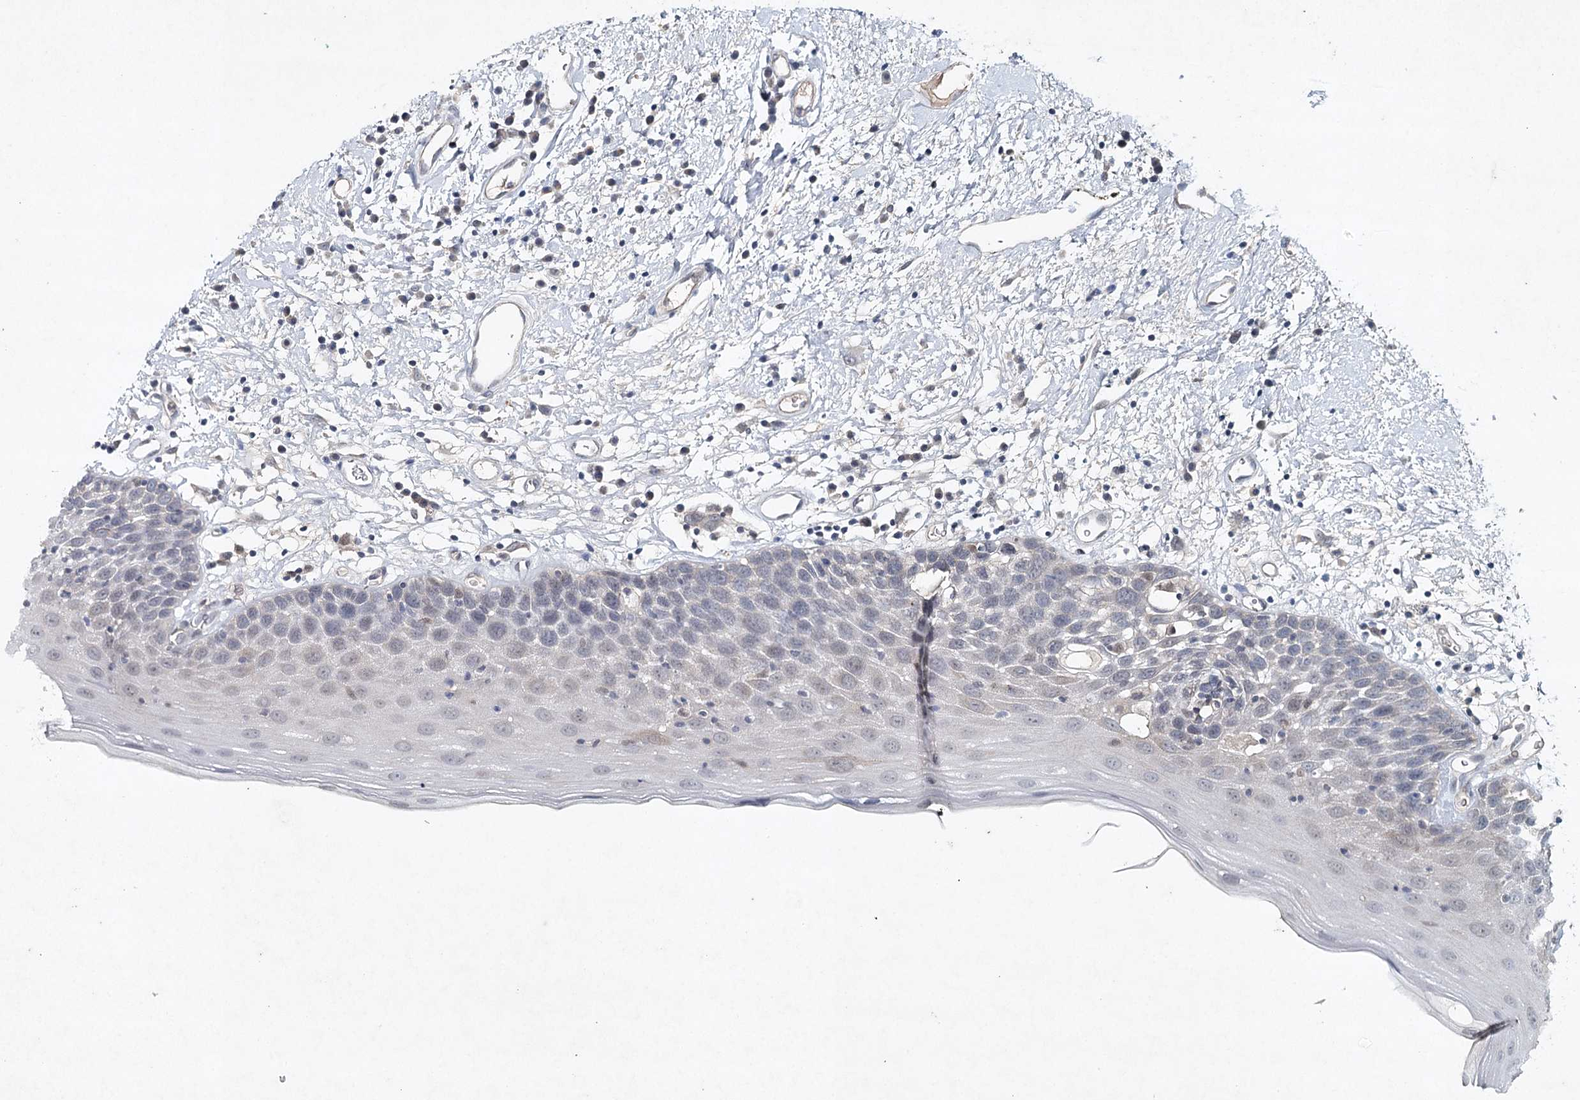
{"staining": {"intensity": "weak", "quantity": "<25%", "location": "cytoplasmic/membranous"}, "tissue": "oral mucosa", "cell_type": "Squamous epithelial cells", "image_type": "normal", "snomed": [{"axis": "morphology", "description": "Normal tissue, NOS"}, {"axis": "topography", "description": "Oral tissue"}], "caption": "Photomicrograph shows no significant protein staining in squamous epithelial cells of benign oral mucosa.", "gene": "SYNPO", "patient": {"sex": "male", "age": 74}}